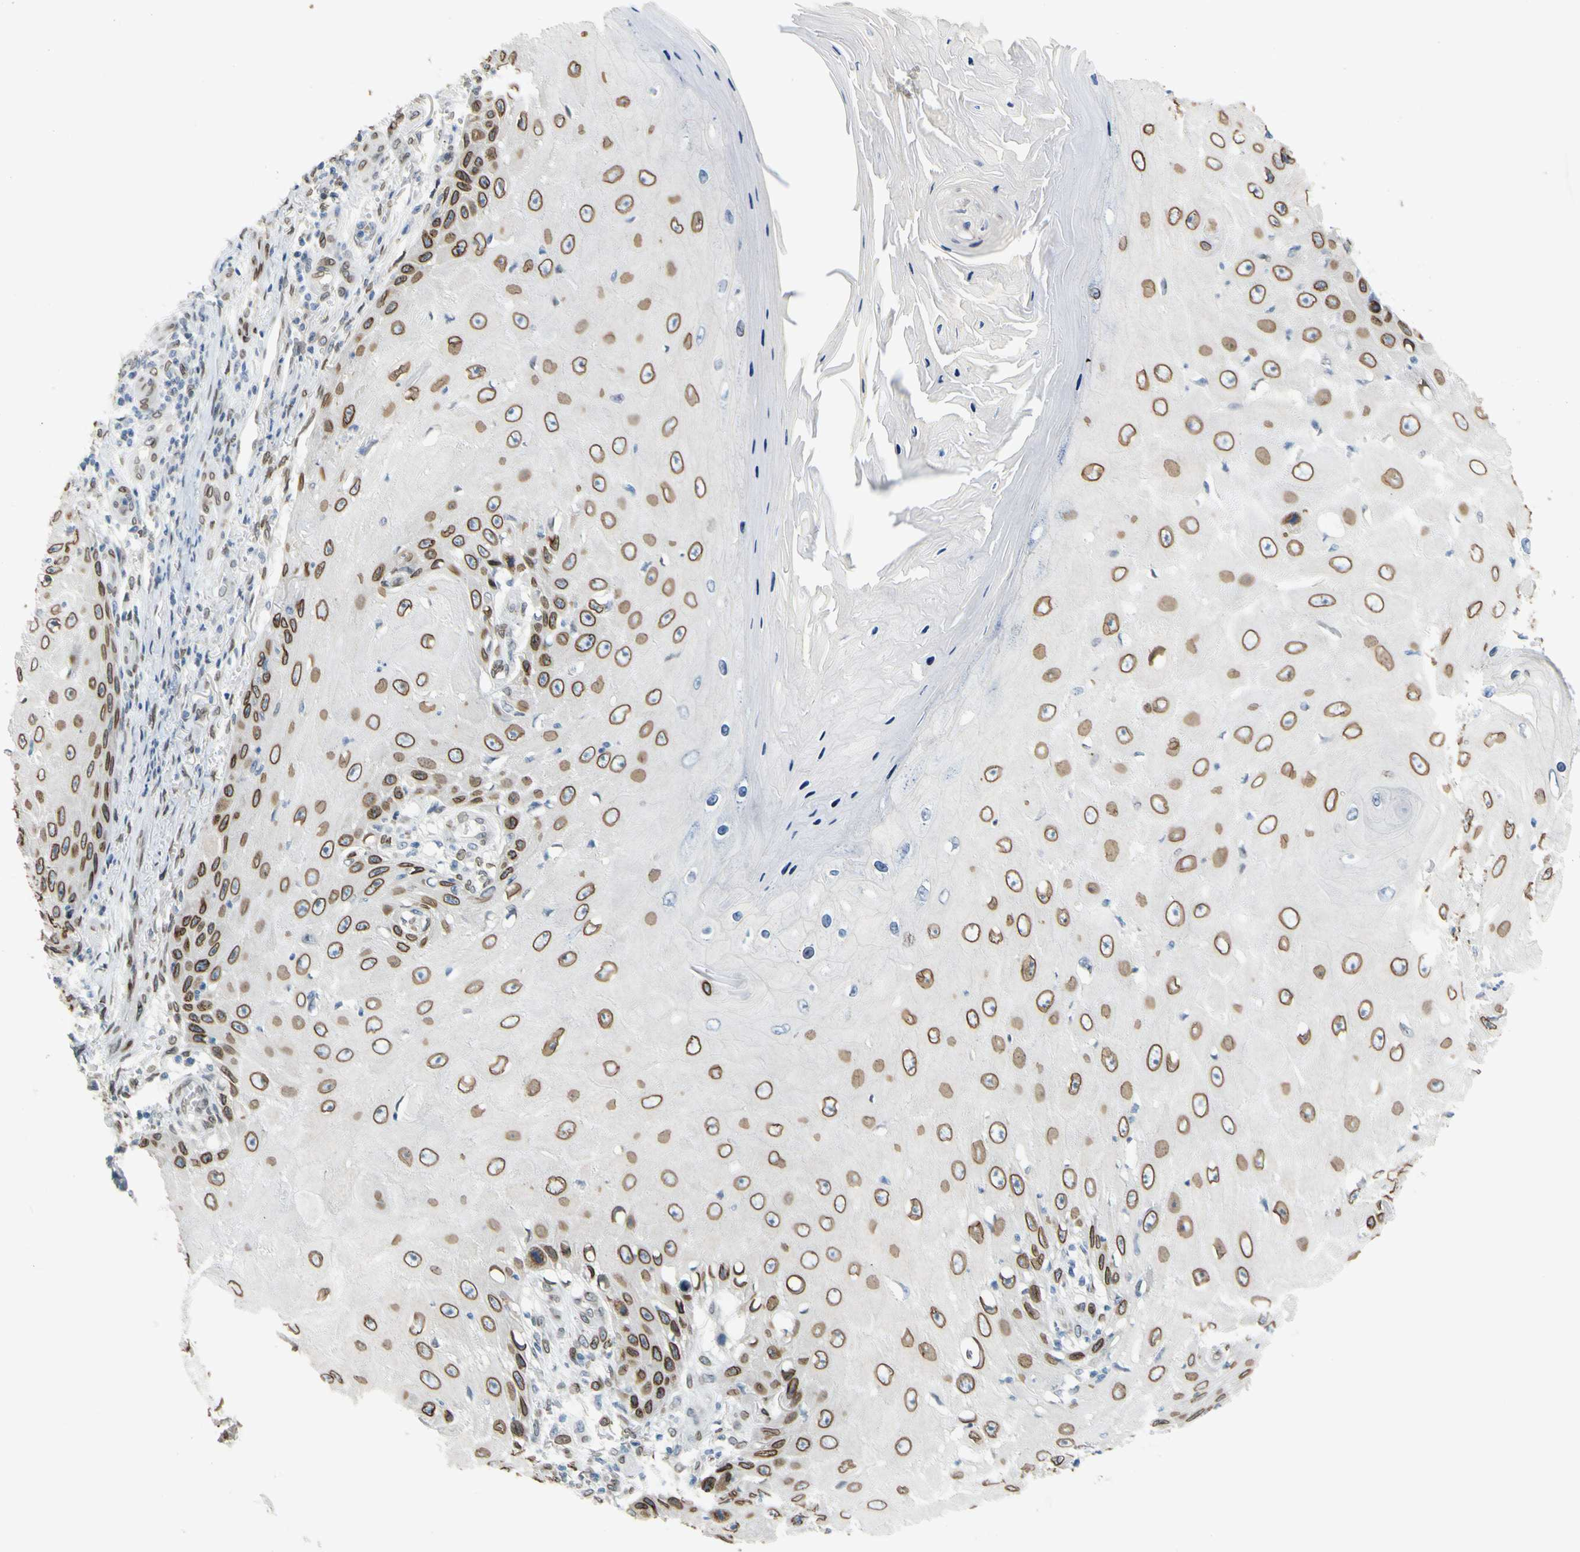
{"staining": {"intensity": "moderate", "quantity": ">75%", "location": "cytoplasmic/membranous,nuclear"}, "tissue": "skin cancer", "cell_type": "Tumor cells", "image_type": "cancer", "snomed": [{"axis": "morphology", "description": "Squamous cell carcinoma, NOS"}, {"axis": "topography", "description": "Skin"}], "caption": "Immunohistochemistry (IHC) image of human skin squamous cell carcinoma stained for a protein (brown), which demonstrates medium levels of moderate cytoplasmic/membranous and nuclear positivity in about >75% of tumor cells.", "gene": "SUN1", "patient": {"sex": "female", "age": 73}}